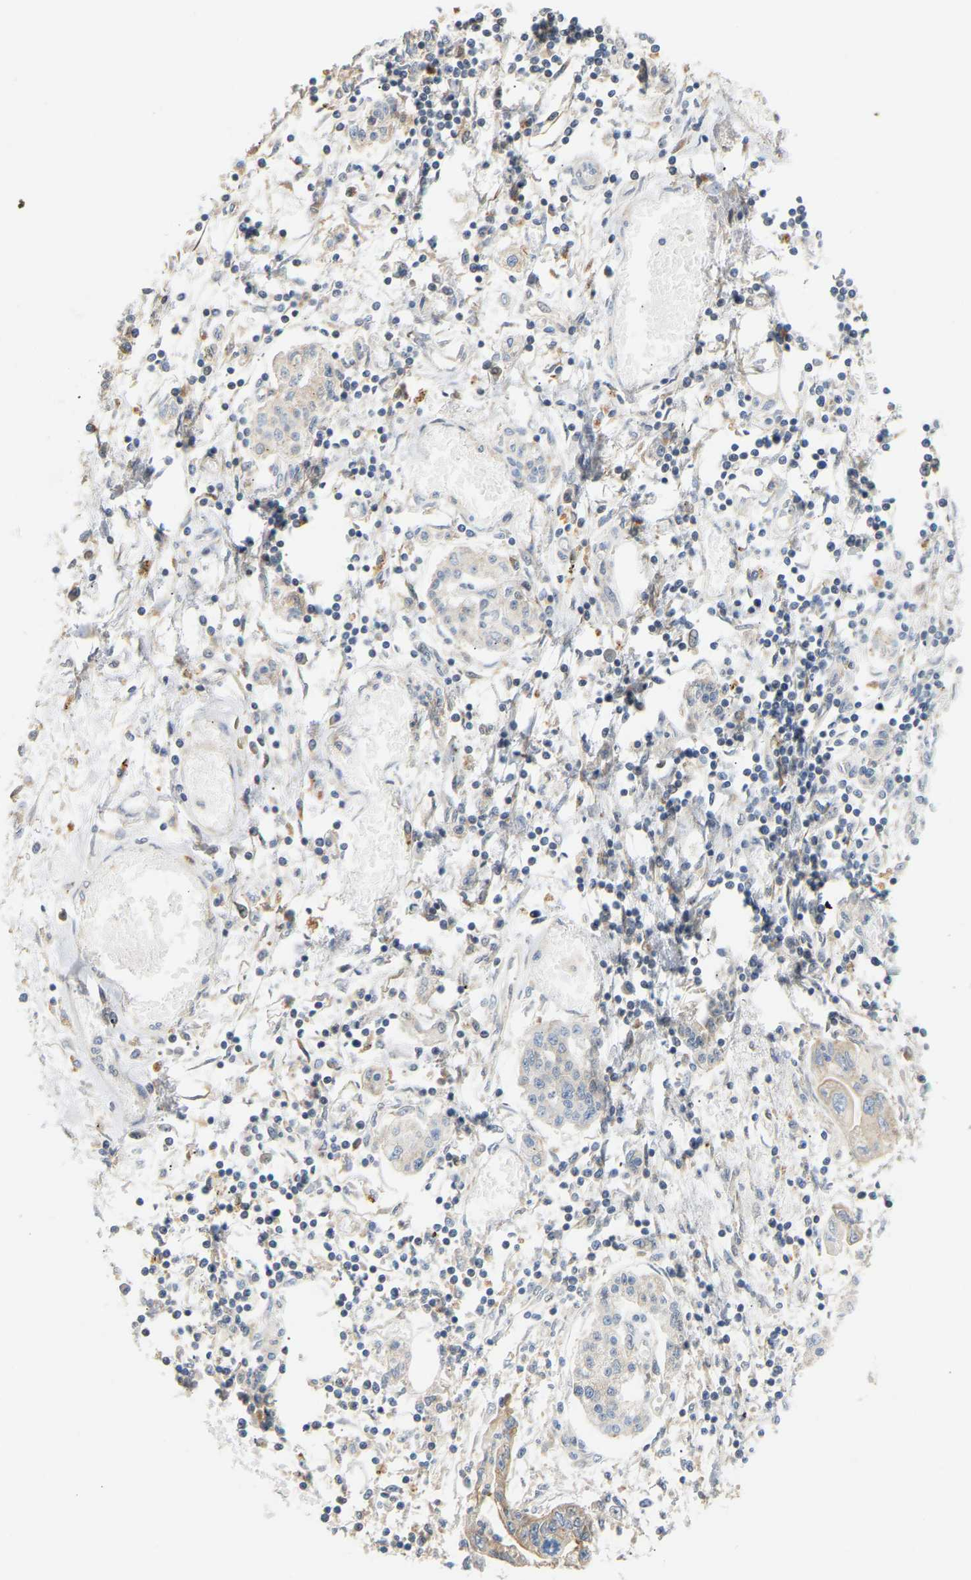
{"staining": {"intensity": "weak", "quantity": ">75%", "location": "cytoplasmic/membranous"}, "tissue": "pancreatic cancer", "cell_type": "Tumor cells", "image_type": "cancer", "snomed": [{"axis": "morphology", "description": "Adenocarcinoma, NOS"}, {"axis": "topography", "description": "Pancreas"}], "caption": "Pancreatic cancer stained with a brown dye exhibits weak cytoplasmic/membranous positive staining in about >75% of tumor cells.", "gene": "PTPN4", "patient": {"sex": "male", "age": 56}}